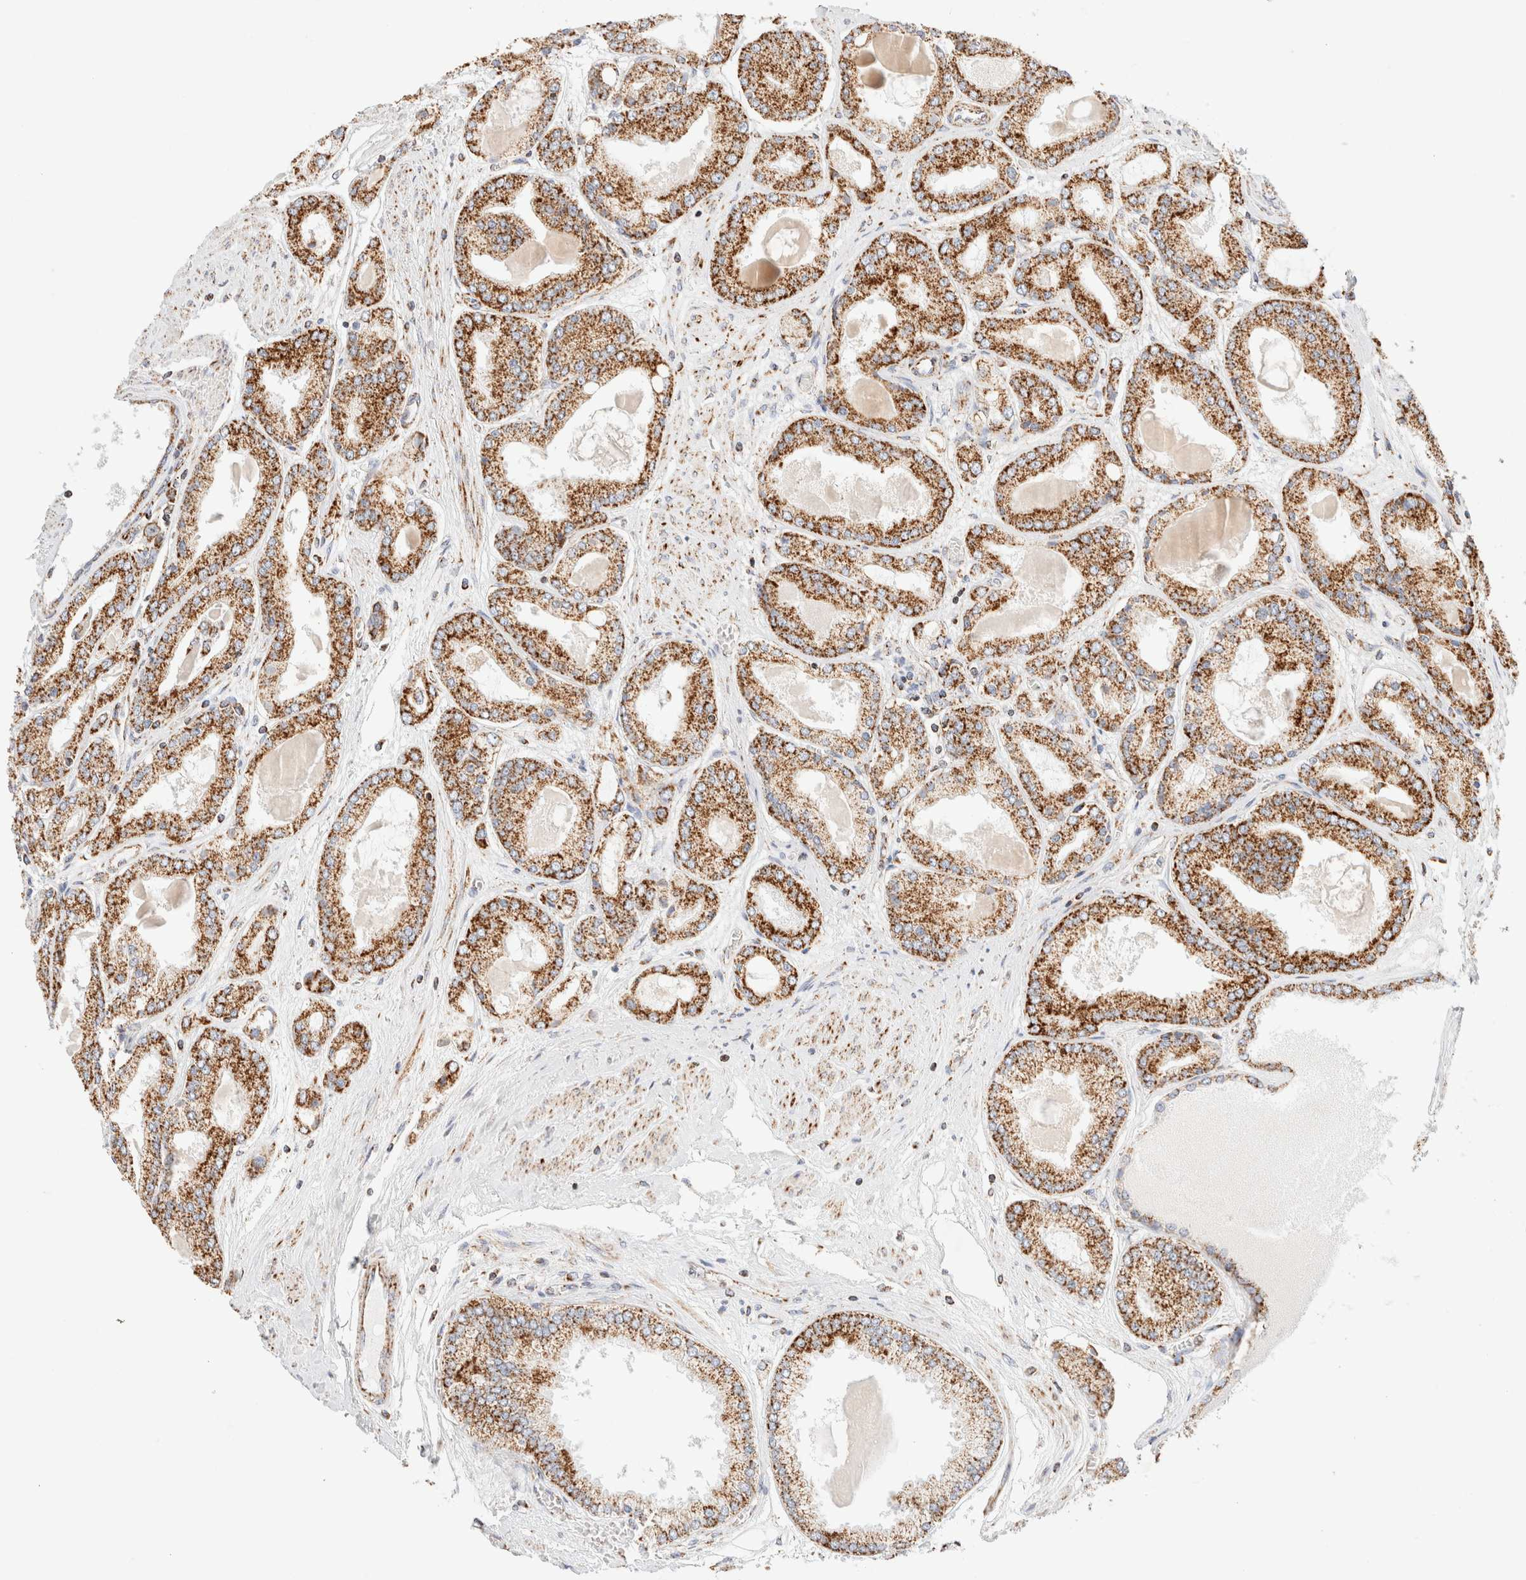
{"staining": {"intensity": "strong", "quantity": ">75%", "location": "cytoplasmic/membranous"}, "tissue": "prostate cancer", "cell_type": "Tumor cells", "image_type": "cancer", "snomed": [{"axis": "morphology", "description": "Adenocarcinoma, High grade"}, {"axis": "topography", "description": "Prostate"}], "caption": "High-magnification brightfield microscopy of prostate high-grade adenocarcinoma stained with DAB (3,3'-diaminobenzidine) (brown) and counterstained with hematoxylin (blue). tumor cells exhibit strong cytoplasmic/membranous positivity is appreciated in about>75% of cells.", "gene": "PHB2", "patient": {"sex": "male", "age": 59}}